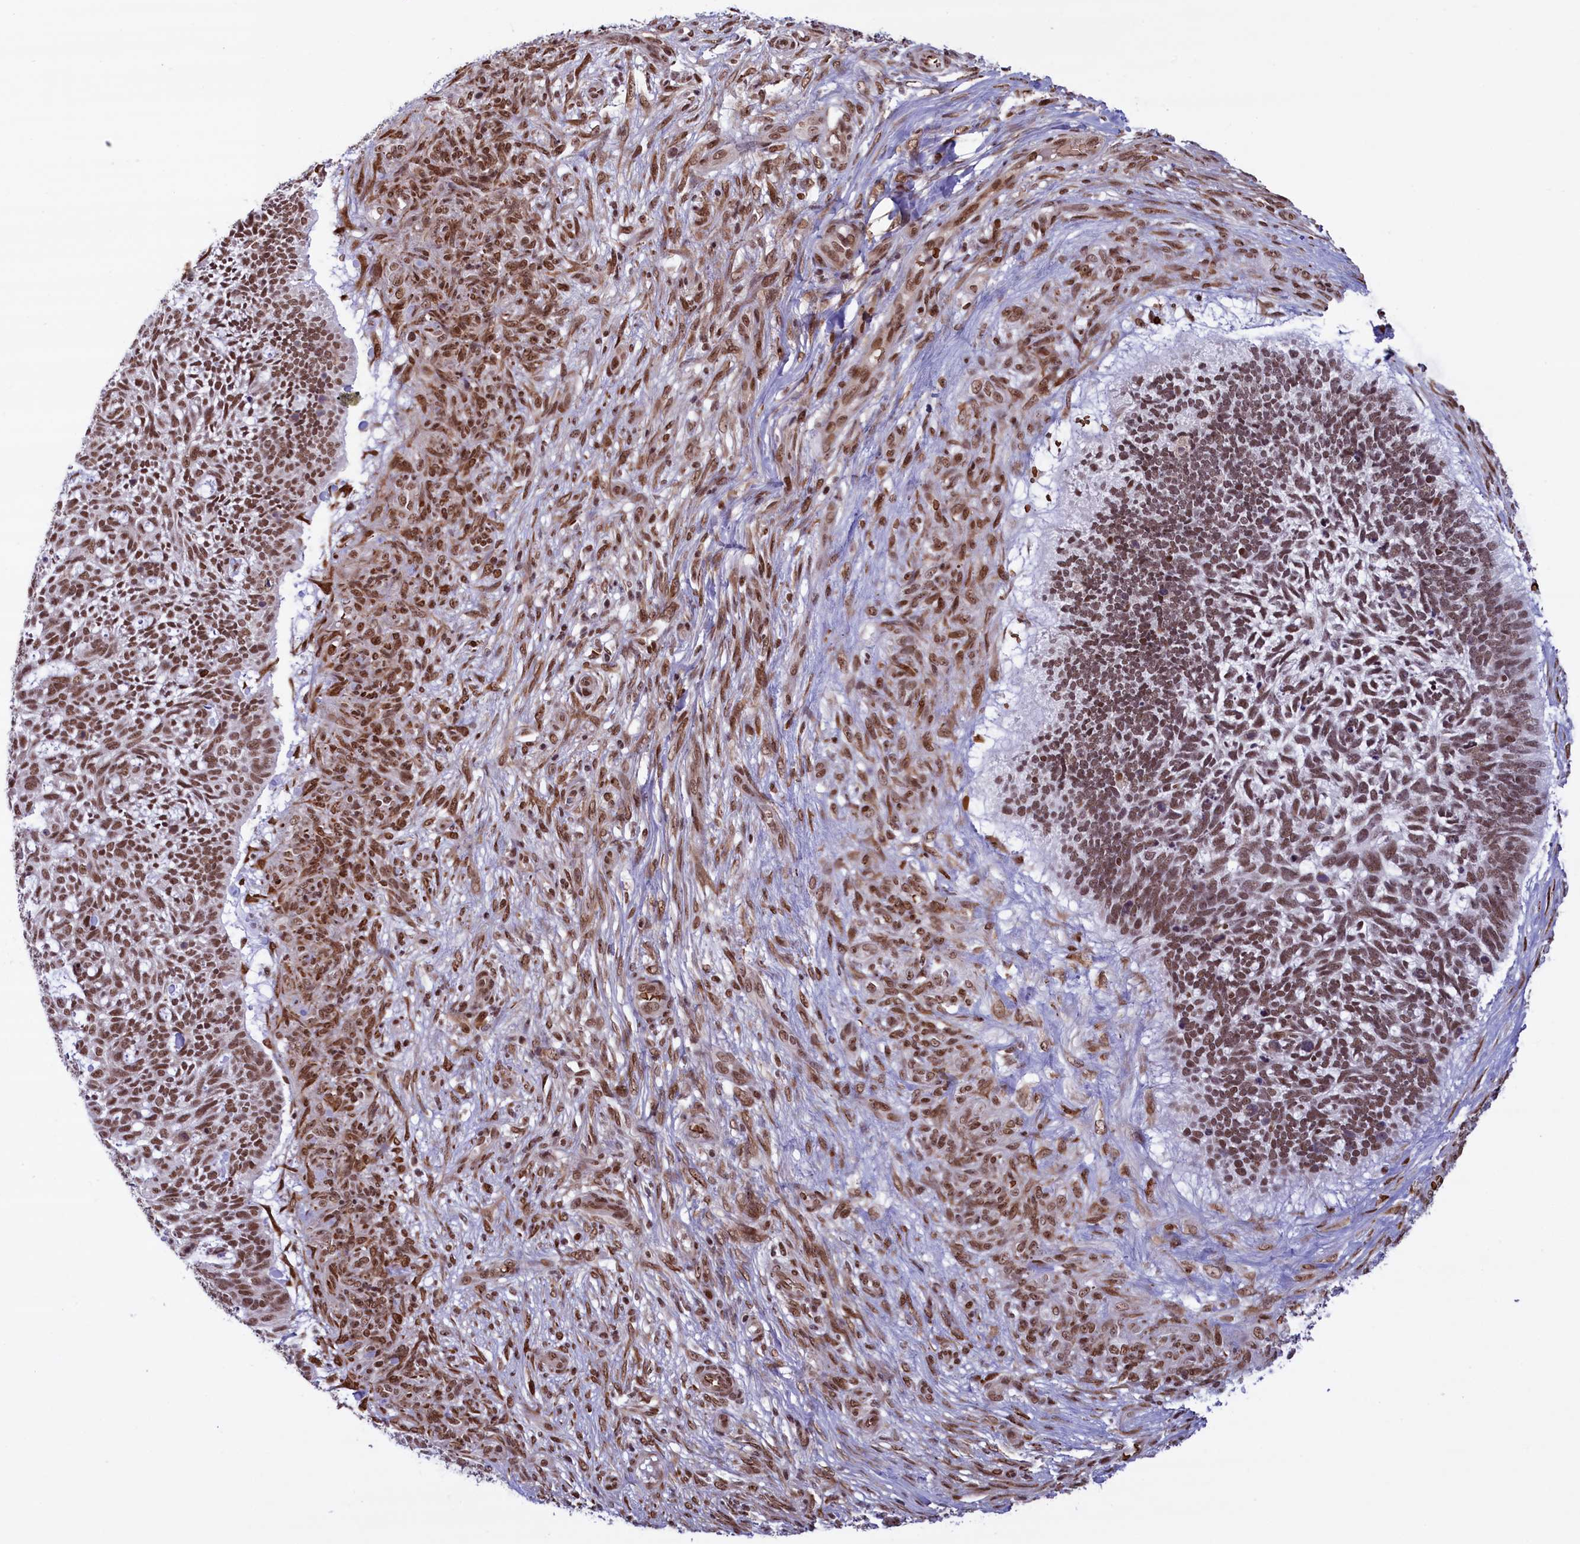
{"staining": {"intensity": "moderate", "quantity": ">75%", "location": "nuclear"}, "tissue": "skin cancer", "cell_type": "Tumor cells", "image_type": "cancer", "snomed": [{"axis": "morphology", "description": "Basal cell carcinoma"}, {"axis": "topography", "description": "Skin"}], "caption": "High-power microscopy captured an immunohistochemistry (IHC) histopathology image of skin cancer (basal cell carcinoma), revealing moderate nuclear expression in approximately >75% of tumor cells.", "gene": "MPHOSPH8", "patient": {"sex": "male", "age": 88}}